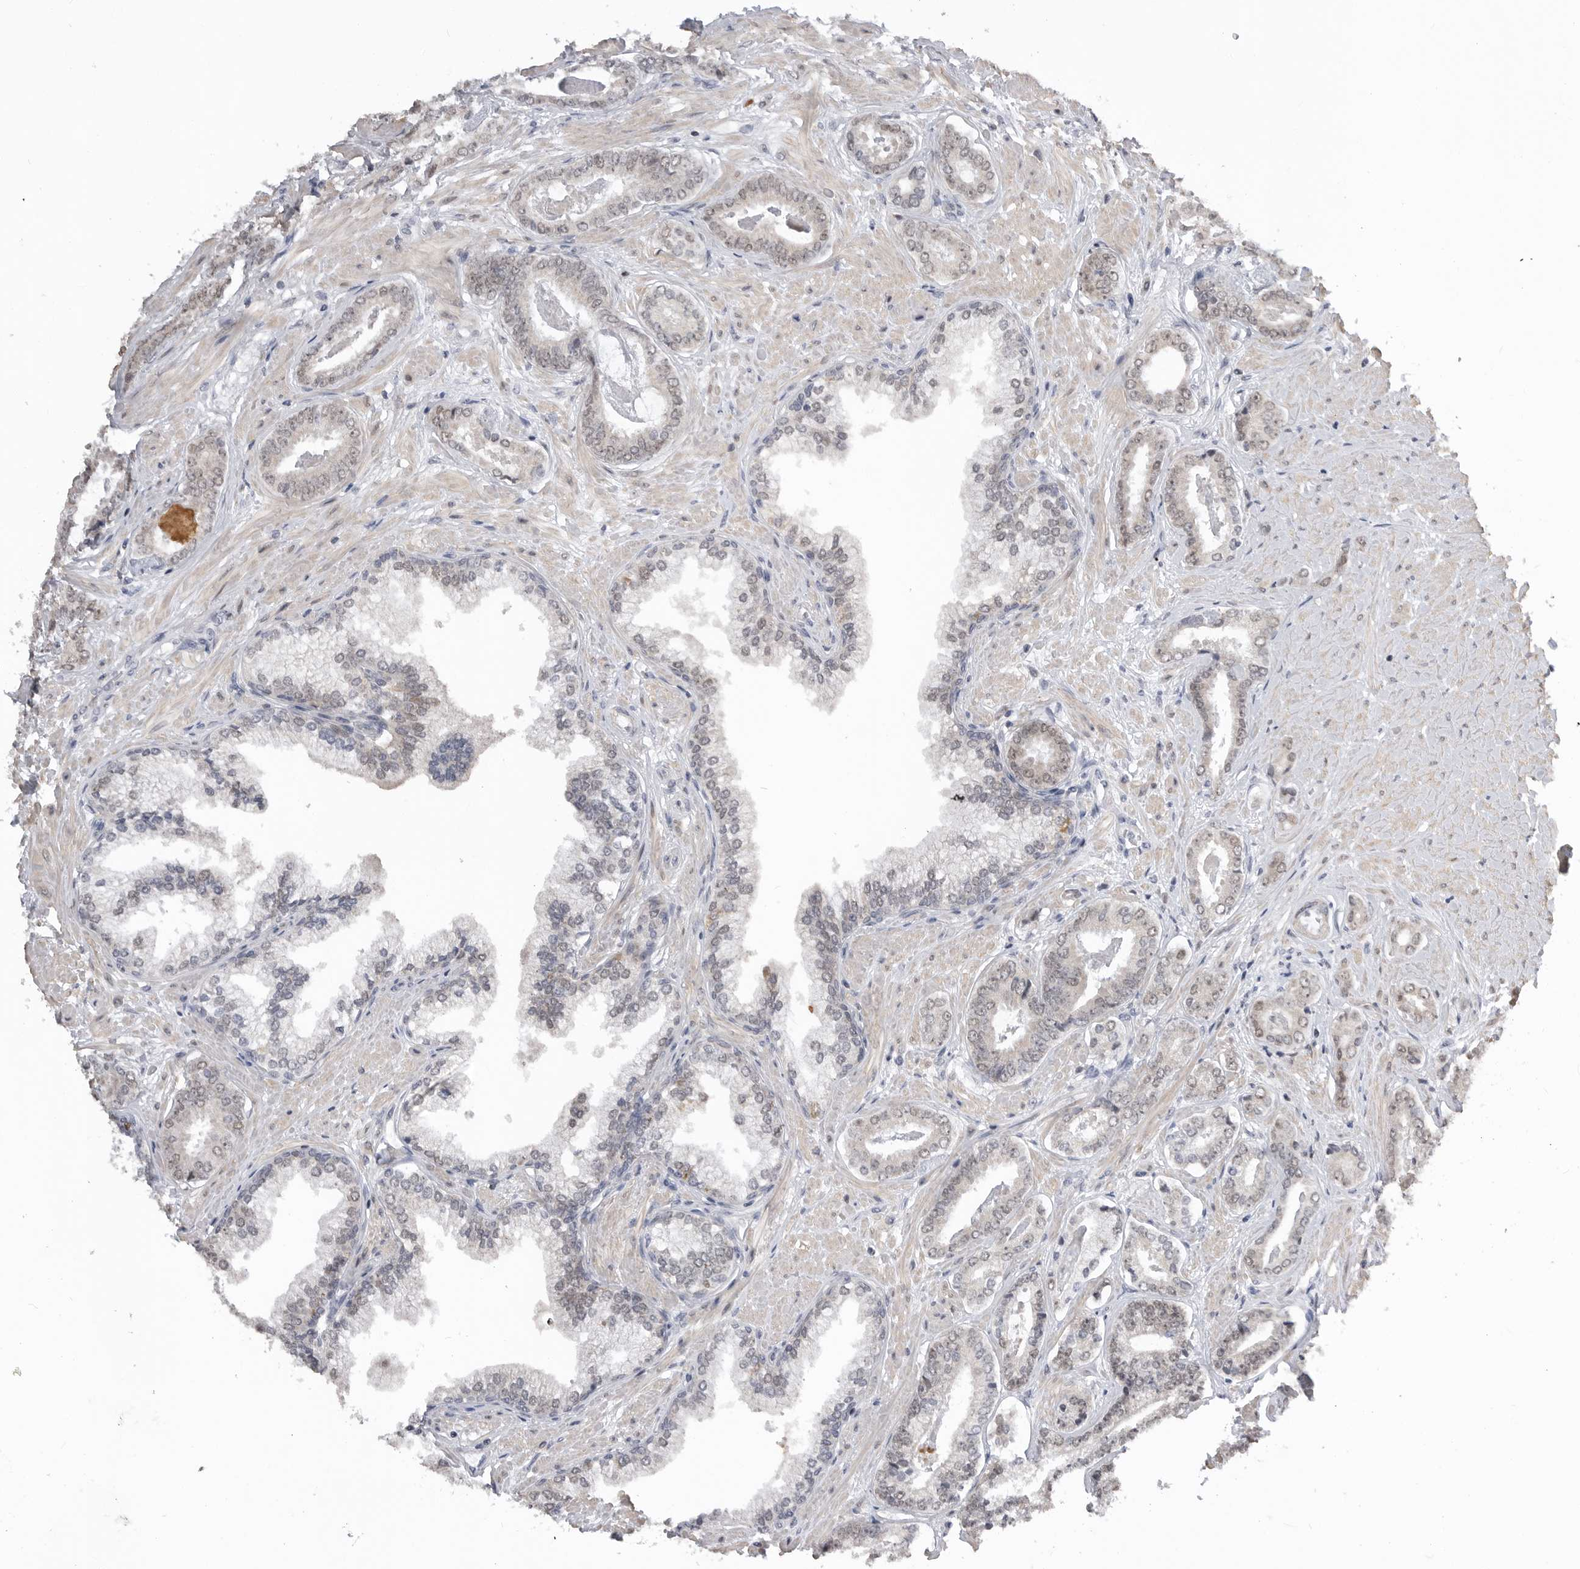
{"staining": {"intensity": "weak", "quantity": ">75%", "location": "nuclear"}, "tissue": "prostate cancer", "cell_type": "Tumor cells", "image_type": "cancer", "snomed": [{"axis": "morphology", "description": "Adenocarcinoma, Low grade"}, {"axis": "topography", "description": "Prostate"}], "caption": "Prostate adenocarcinoma (low-grade) stained with DAB immunohistochemistry (IHC) exhibits low levels of weak nuclear positivity in approximately >75% of tumor cells.", "gene": "SMARCC1", "patient": {"sex": "male", "age": 71}}